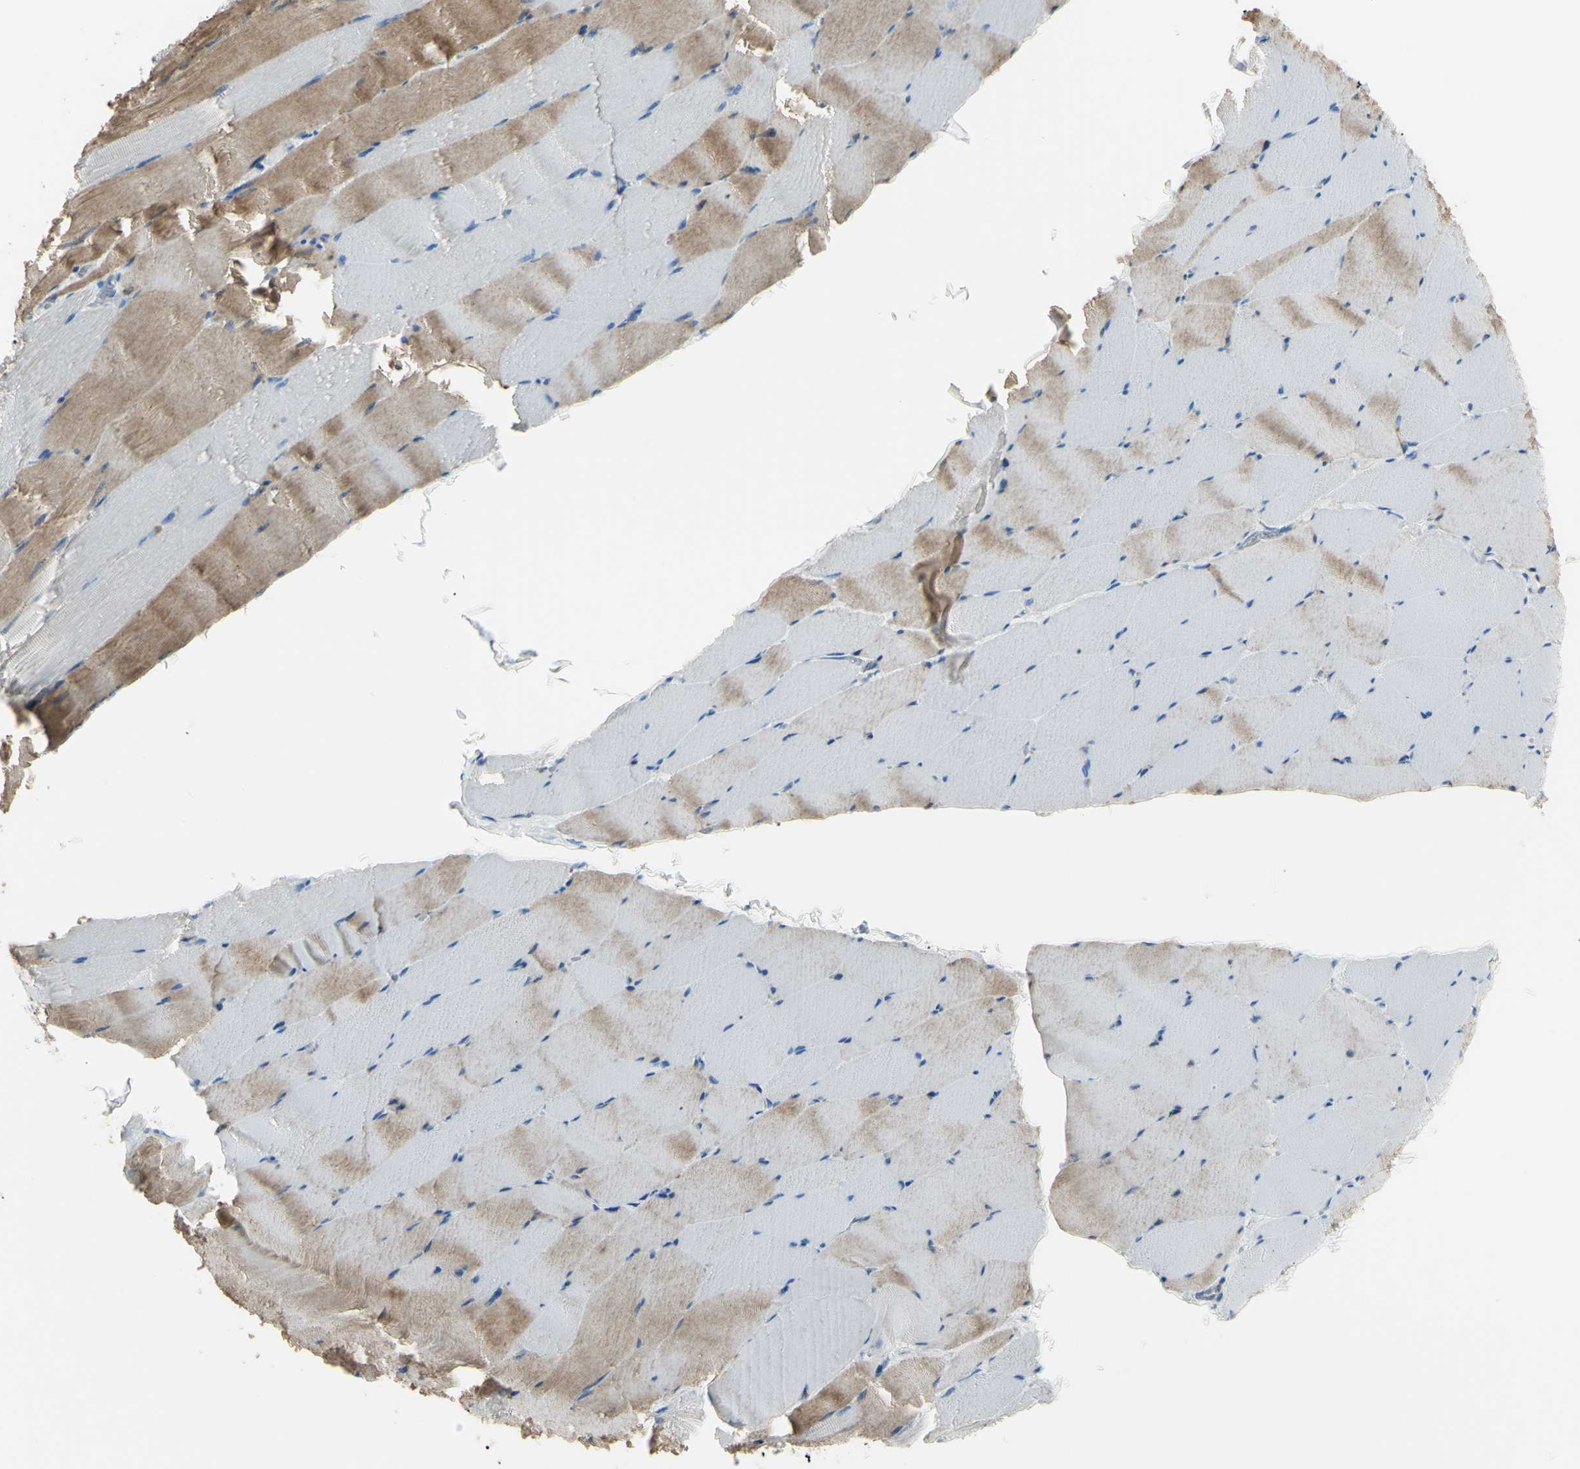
{"staining": {"intensity": "moderate", "quantity": "25%-75%", "location": "cytoplasmic/membranous"}, "tissue": "skeletal muscle", "cell_type": "Myocytes", "image_type": "normal", "snomed": [{"axis": "morphology", "description": "Normal tissue, NOS"}, {"axis": "topography", "description": "Skeletal muscle"}], "caption": "Immunohistochemistry photomicrograph of benign skeletal muscle: human skeletal muscle stained using IHC displays medium levels of moderate protein expression localized specifically in the cytoplasmic/membranous of myocytes, appearing as a cytoplasmic/membranous brown color.", "gene": "B4GALT3", "patient": {"sex": "male", "age": 62}}